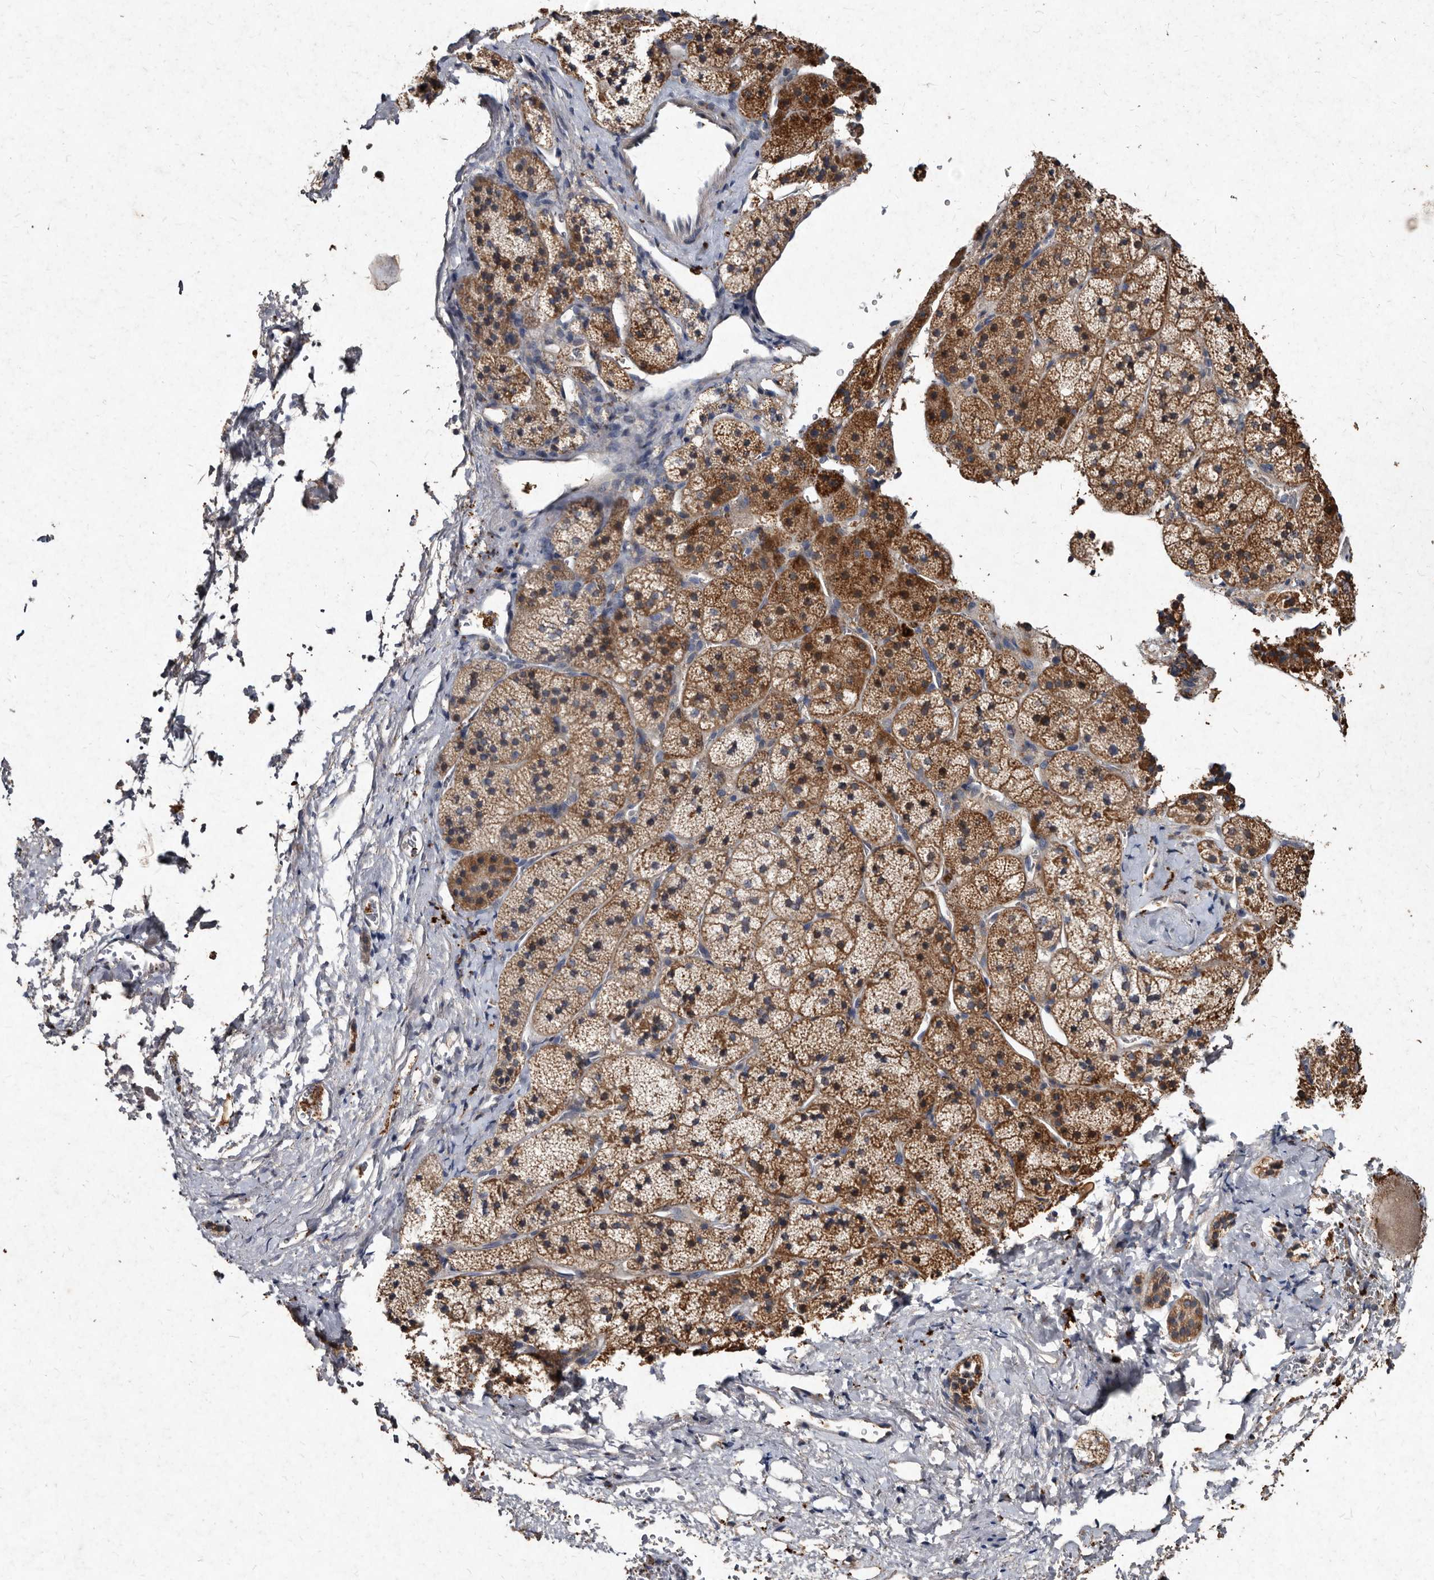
{"staining": {"intensity": "moderate", "quantity": ">75%", "location": "cytoplasmic/membranous"}, "tissue": "adrenal gland", "cell_type": "Glandular cells", "image_type": "normal", "snomed": [{"axis": "morphology", "description": "Normal tissue, NOS"}, {"axis": "topography", "description": "Adrenal gland"}], "caption": "Protein expression analysis of unremarkable human adrenal gland reveals moderate cytoplasmic/membranous positivity in approximately >75% of glandular cells. The protein of interest is stained brown, and the nuclei are stained in blue (DAB IHC with brightfield microscopy, high magnification).", "gene": "YPEL1", "patient": {"sex": "female", "age": 44}}